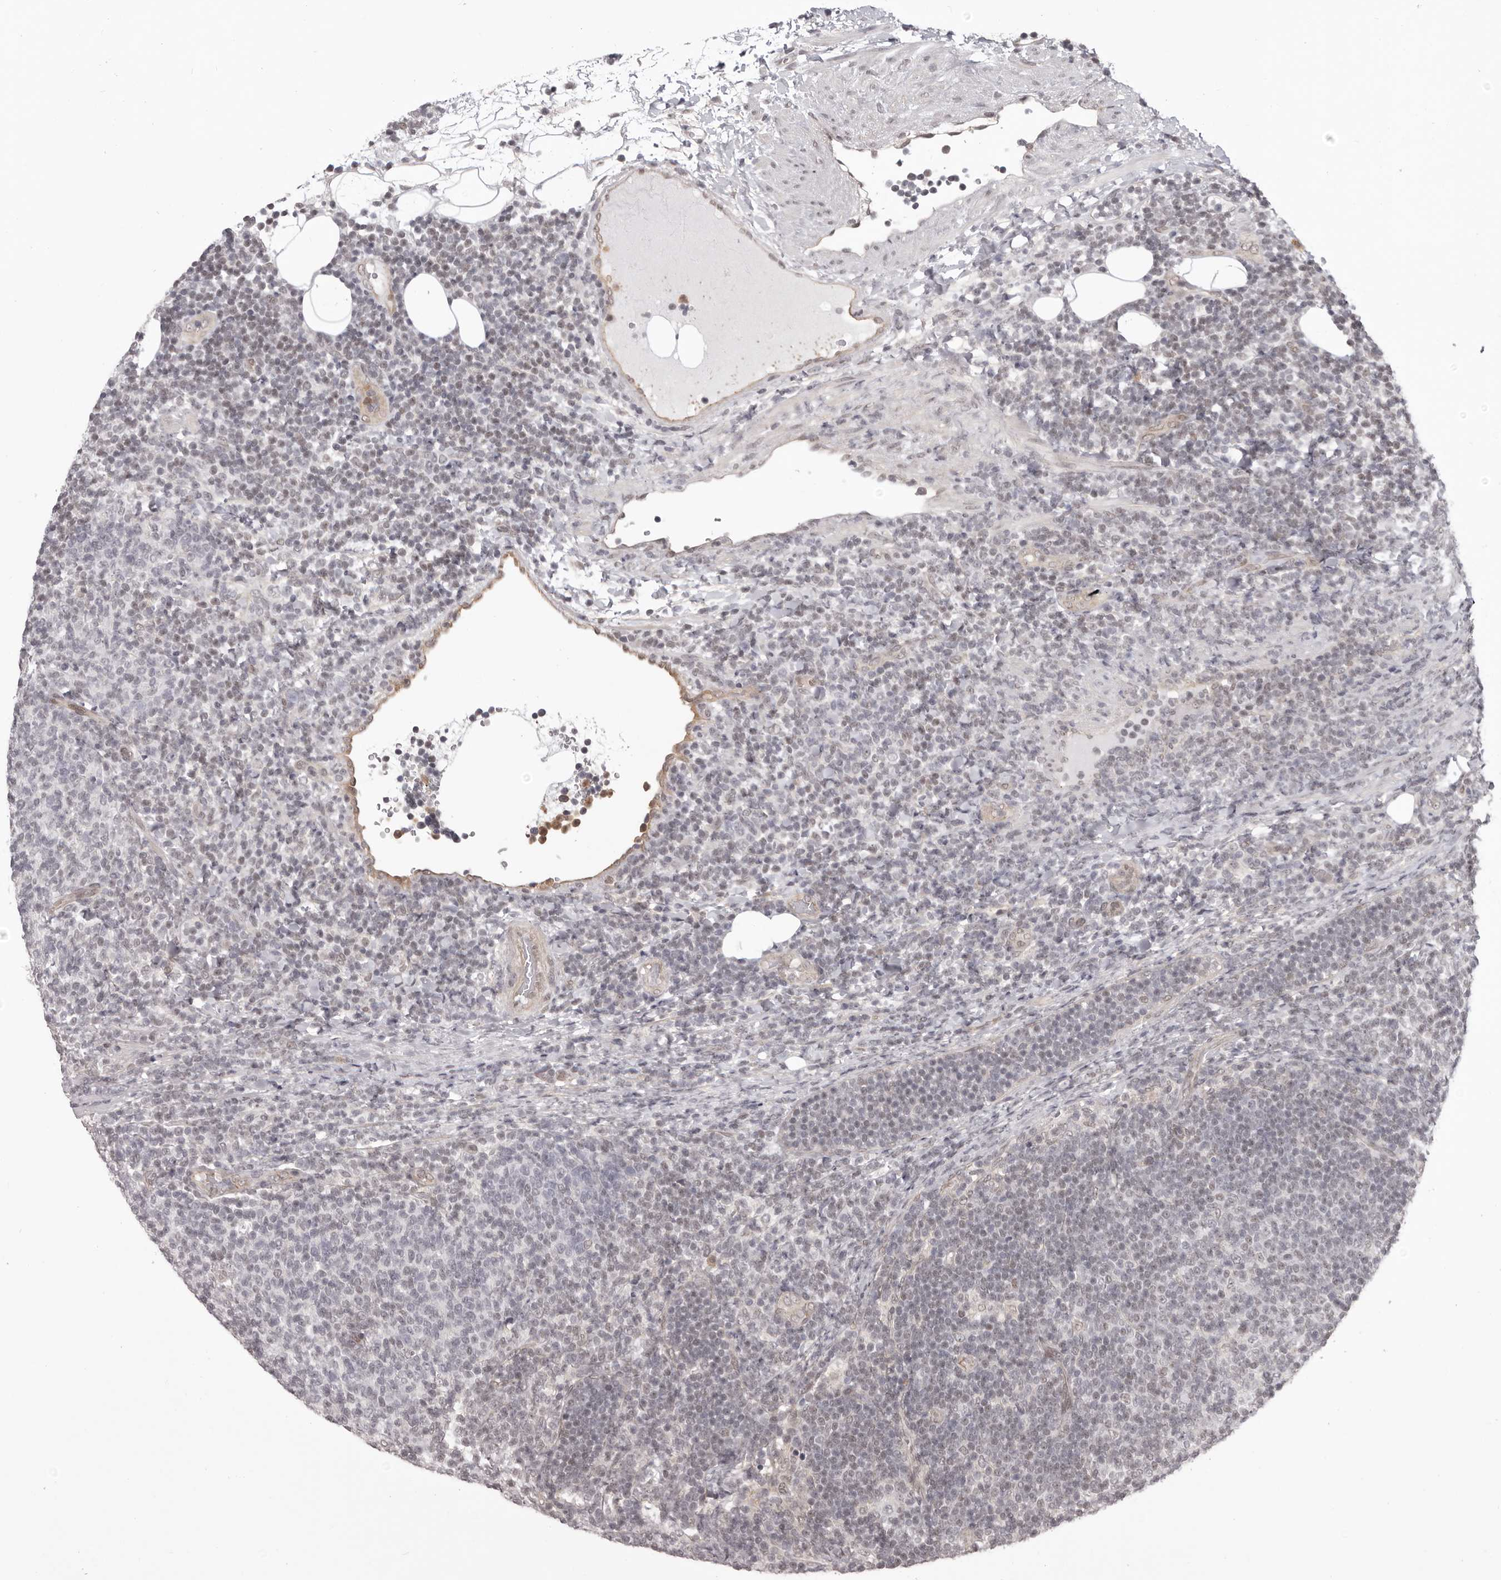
{"staining": {"intensity": "negative", "quantity": "none", "location": "none"}, "tissue": "lymphoma", "cell_type": "Tumor cells", "image_type": "cancer", "snomed": [{"axis": "morphology", "description": "Malignant lymphoma, non-Hodgkin's type, Low grade"}, {"axis": "topography", "description": "Lymph node"}], "caption": "The immunohistochemistry (IHC) image has no significant staining in tumor cells of malignant lymphoma, non-Hodgkin's type (low-grade) tissue.", "gene": "RNF2", "patient": {"sex": "male", "age": 66}}